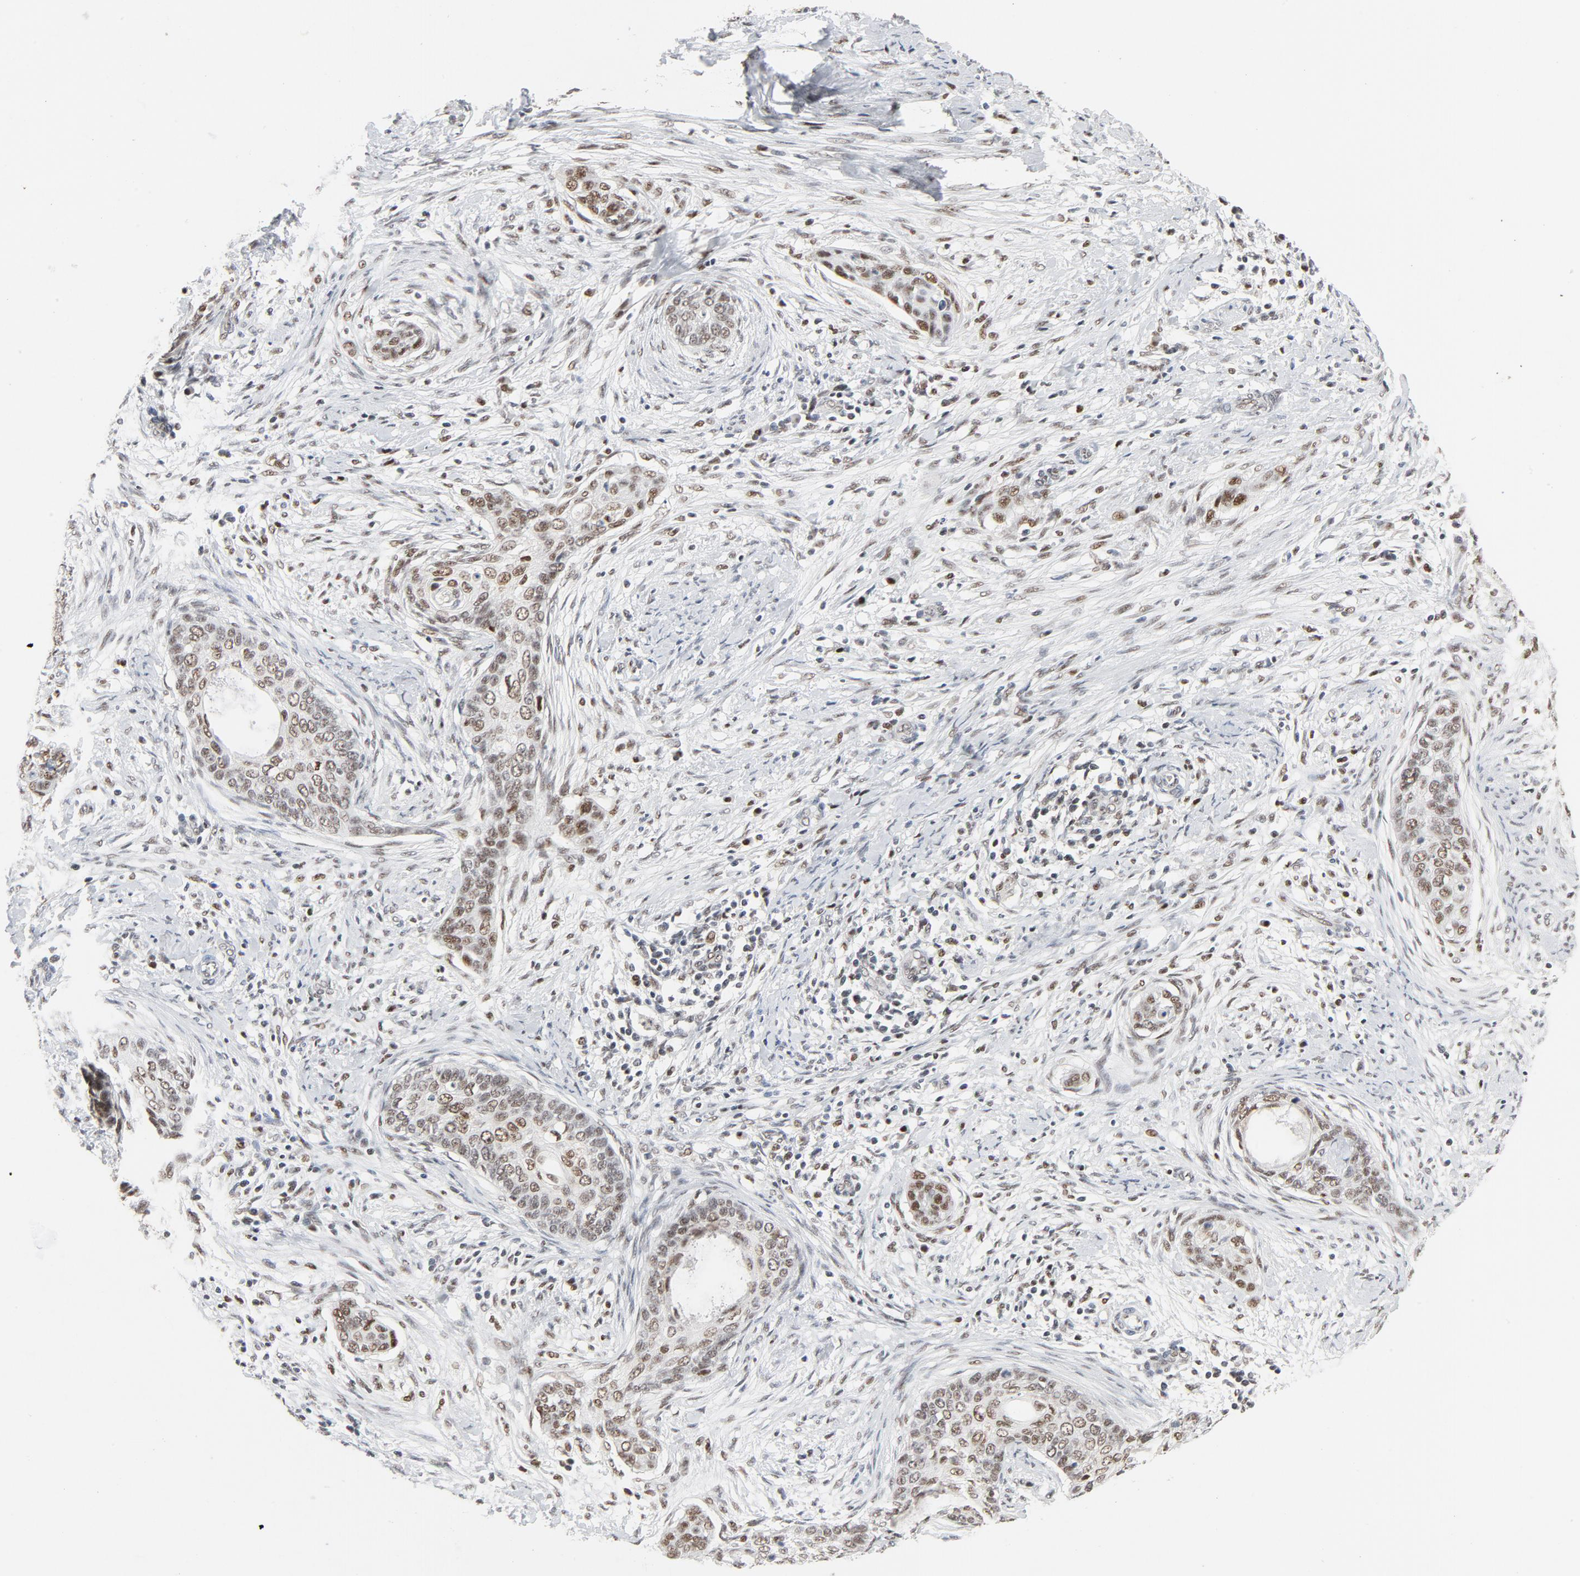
{"staining": {"intensity": "moderate", "quantity": ">75%", "location": "nuclear"}, "tissue": "cervical cancer", "cell_type": "Tumor cells", "image_type": "cancer", "snomed": [{"axis": "morphology", "description": "Squamous cell carcinoma, NOS"}, {"axis": "topography", "description": "Cervix"}], "caption": "A brown stain shows moderate nuclear staining of a protein in human cervical cancer (squamous cell carcinoma) tumor cells.", "gene": "JMJD6", "patient": {"sex": "female", "age": 33}}